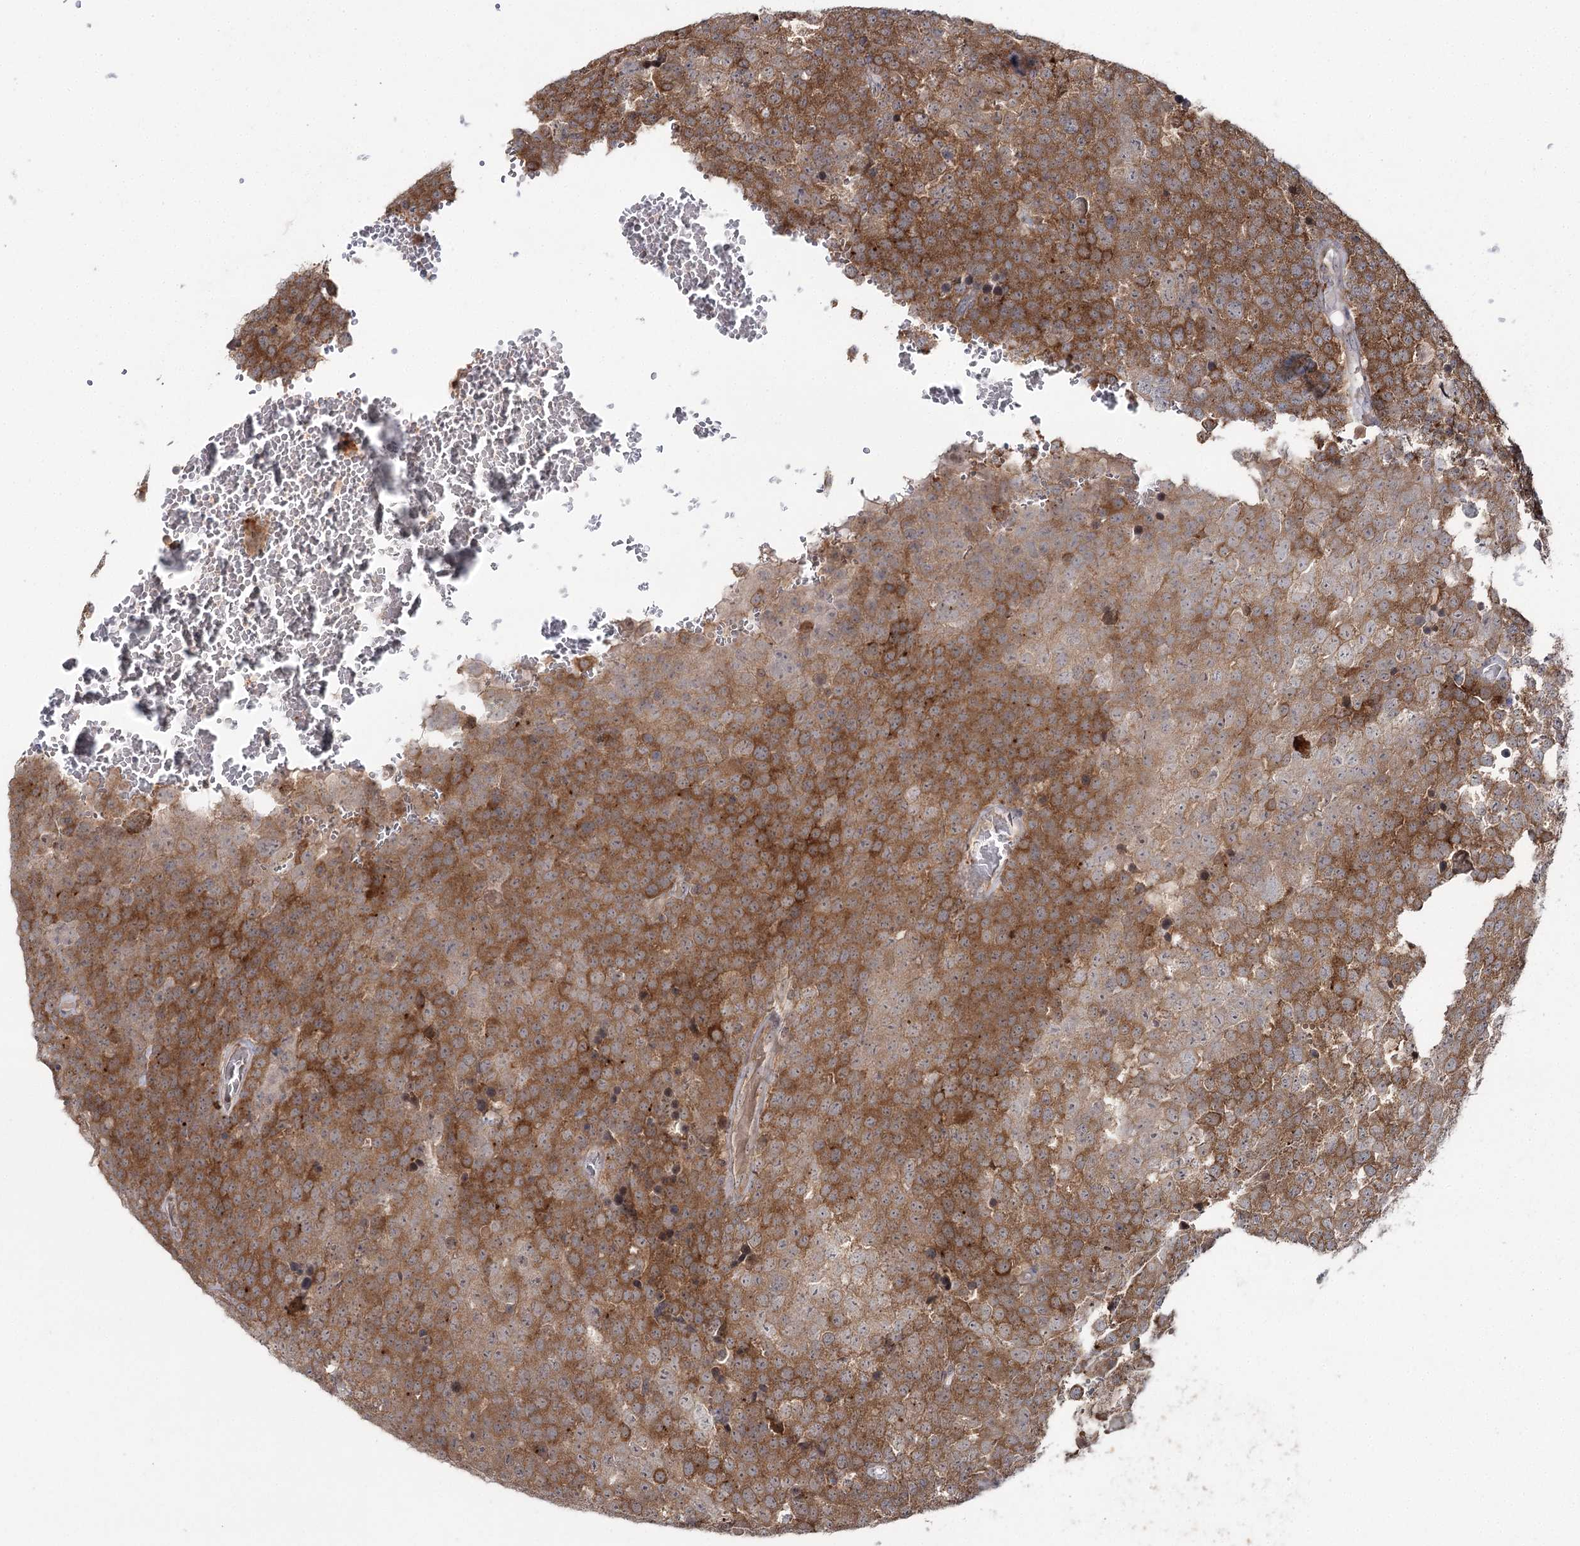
{"staining": {"intensity": "moderate", "quantity": ">75%", "location": "cytoplasmic/membranous"}, "tissue": "testis cancer", "cell_type": "Tumor cells", "image_type": "cancer", "snomed": [{"axis": "morphology", "description": "Seminoma, NOS"}, {"axis": "topography", "description": "Testis"}], "caption": "Immunohistochemical staining of testis seminoma reveals moderate cytoplasmic/membranous protein staining in about >75% of tumor cells.", "gene": "WDR44", "patient": {"sex": "male", "age": 71}}